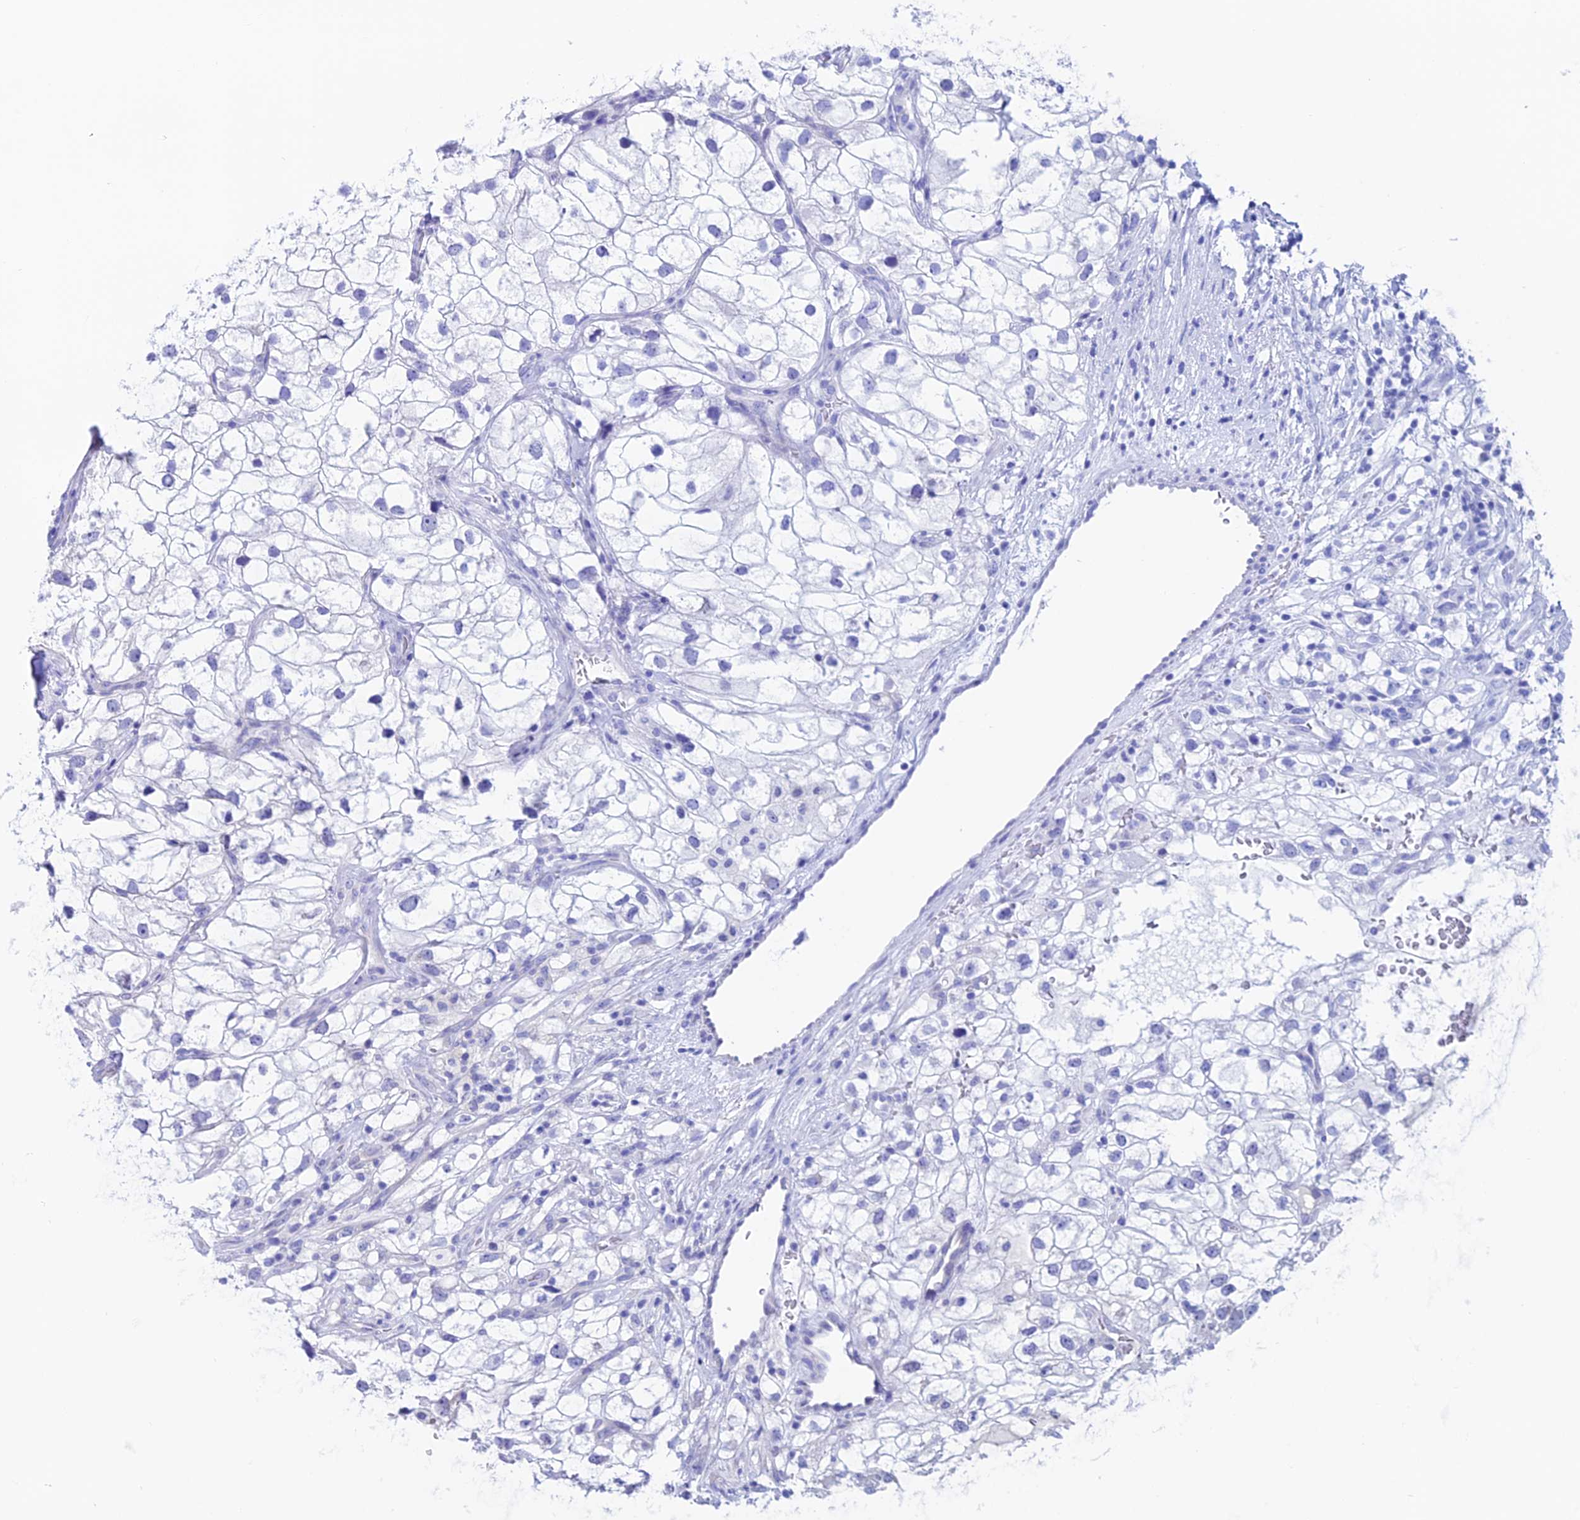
{"staining": {"intensity": "negative", "quantity": "none", "location": "none"}, "tissue": "renal cancer", "cell_type": "Tumor cells", "image_type": "cancer", "snomed": [{"axis": "morphology", "description": "Adenocarcinoma, NOS"}, {"axis": "topography", "description": "Kidney"}], "caption": "Image shows no protein positivity in tumor cells of renal cancer (adenocarcinoma) tissue. (Brightfield microscopy of DAB IHC at high magnification).", "gene": "FZD8", "patient": {"sex": "male", "age": 59}}